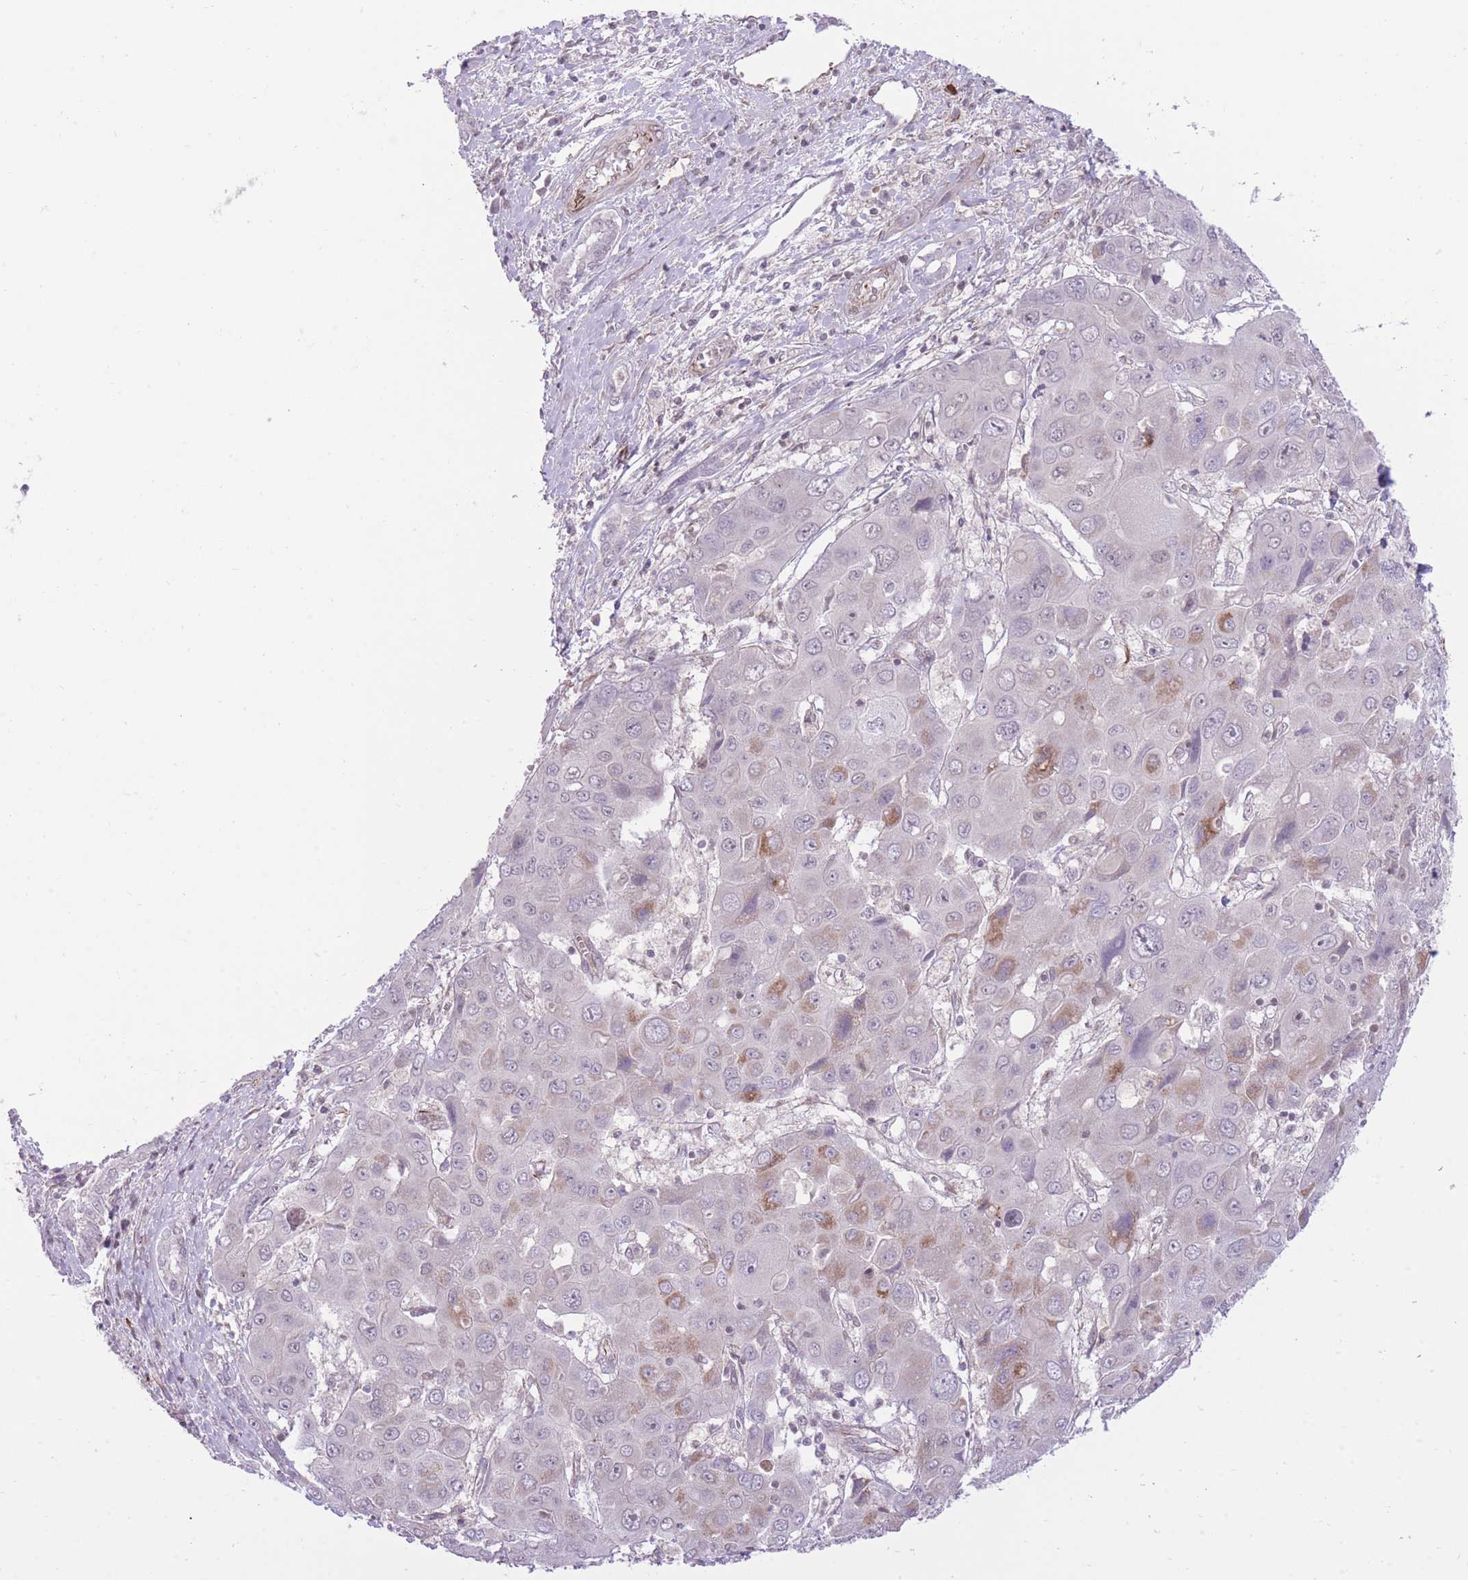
{"staining": {"intensity": "moderate", "quantity": "<25%", "location": "cytoplasmic/membranous"}, "tissue": "liver cancer", "cell_type": "Tumor cells", "image_type": "cancer", "snomed": [{"axis": "morphology", "description": "Cholangiocarcinoma"}, {"axis": "topography", "description": "Liver"}], "caption": "Protein analysis of liver cancer tissue exhibits moderate cytoplasmic/membranous staining in about <25% of tumor cells.", "gene": "ELL", "patient": {"sex": "male", "age": 67}}